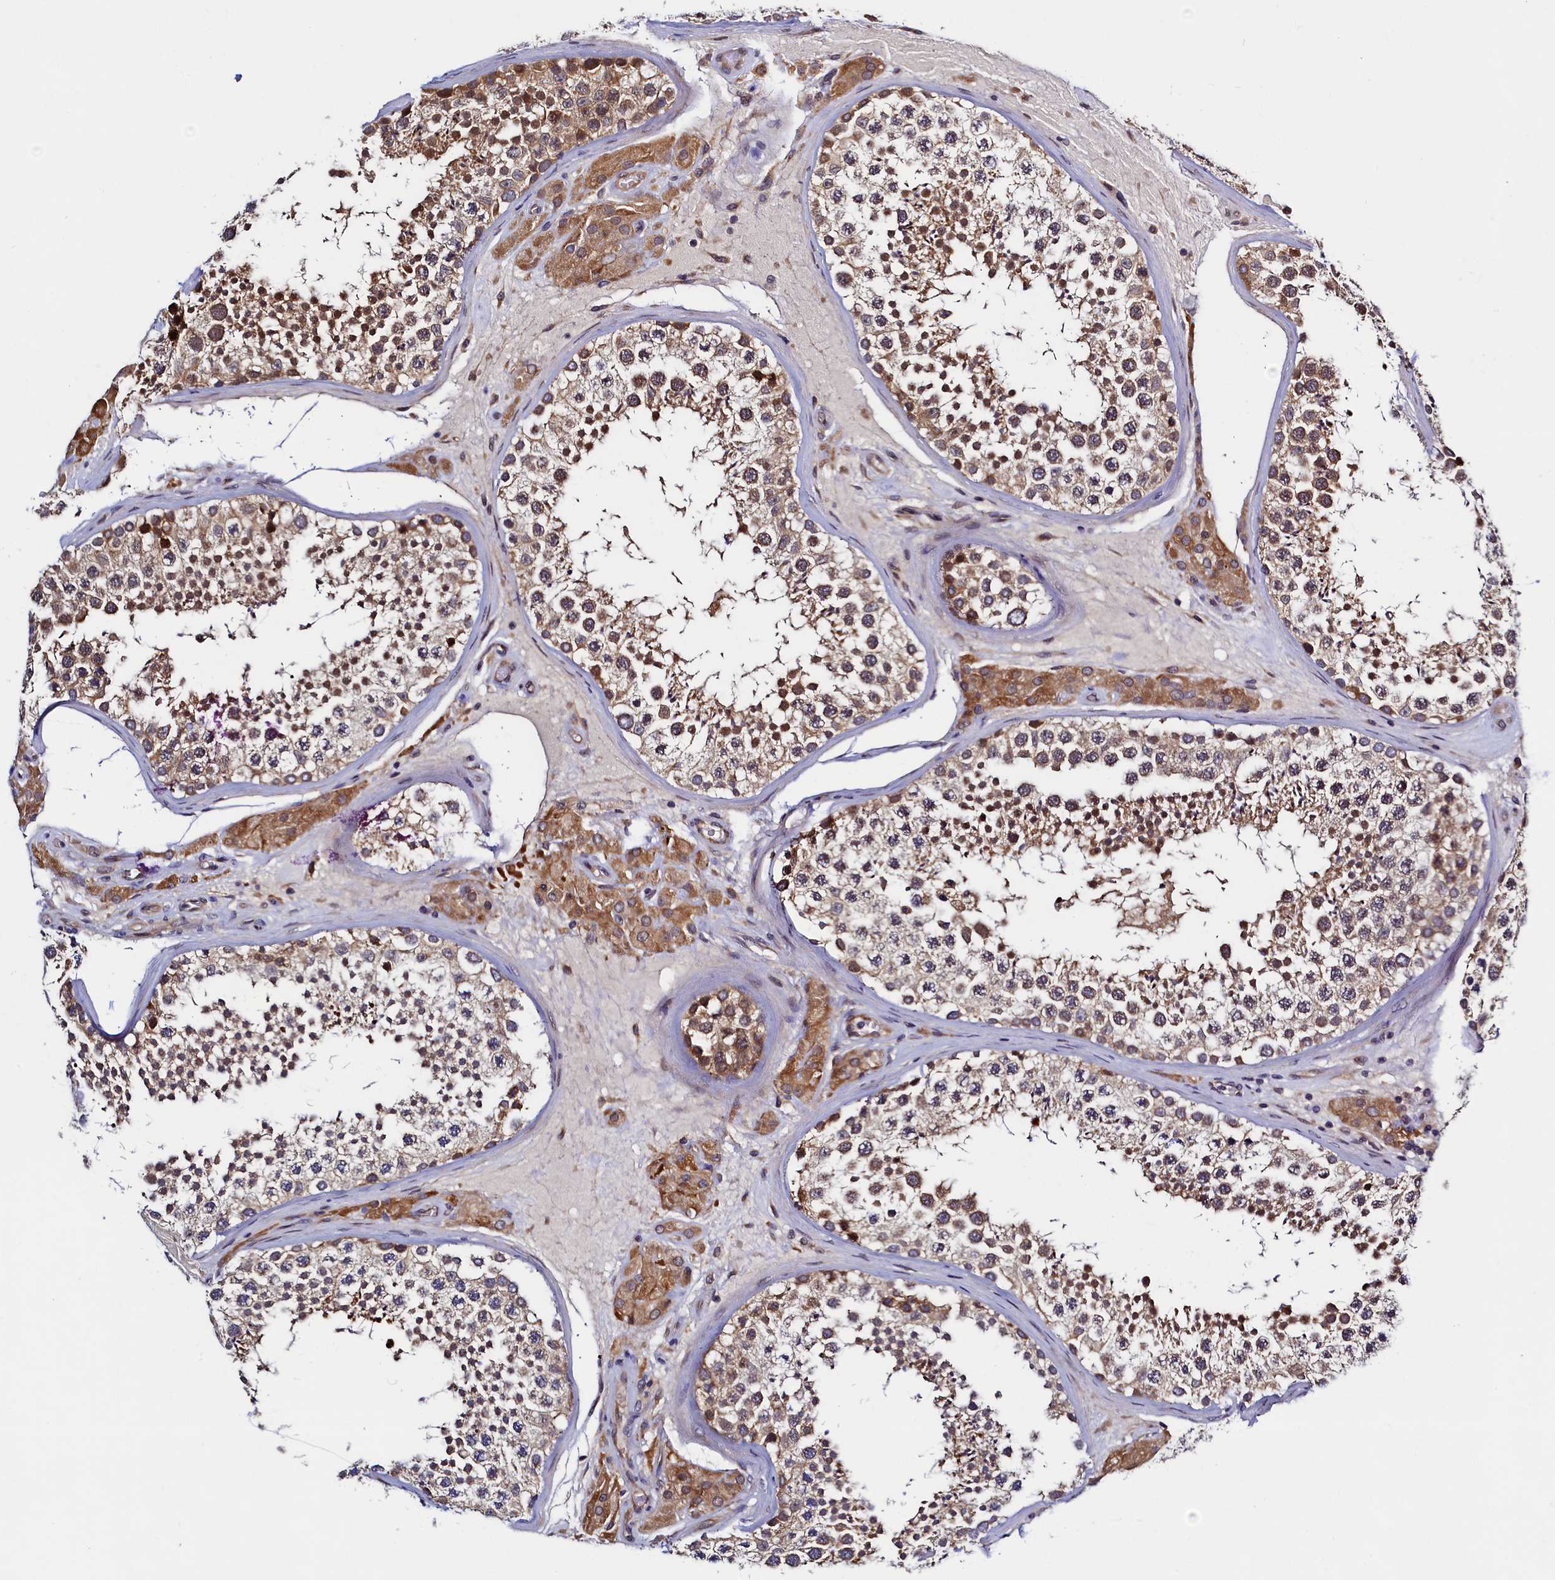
{"staining": {"intensity": "moderate", "quantity": ">75%", "location": "cytoplasmic/membranous"}, "tissue": "testis", "cell_type": "Cells in seminiferous ducts", "image_type": "normal", "snomed": [{"axis": "morphology", "description": "Normal tissue, NOS"}, {"axis": "topography", "description": "Testis"}], "caption": "Protein expression by IHC reveals moderate cytoplasmic/membranous expression in about >75% of cells in seminiferous ducts in unremarkable testis. Immunohistochemistry stains the protein of interest in brown and the nuclei are stained blue.", "gene": "SLC16A14", "patient": {"sex": "male", "age": 46}}